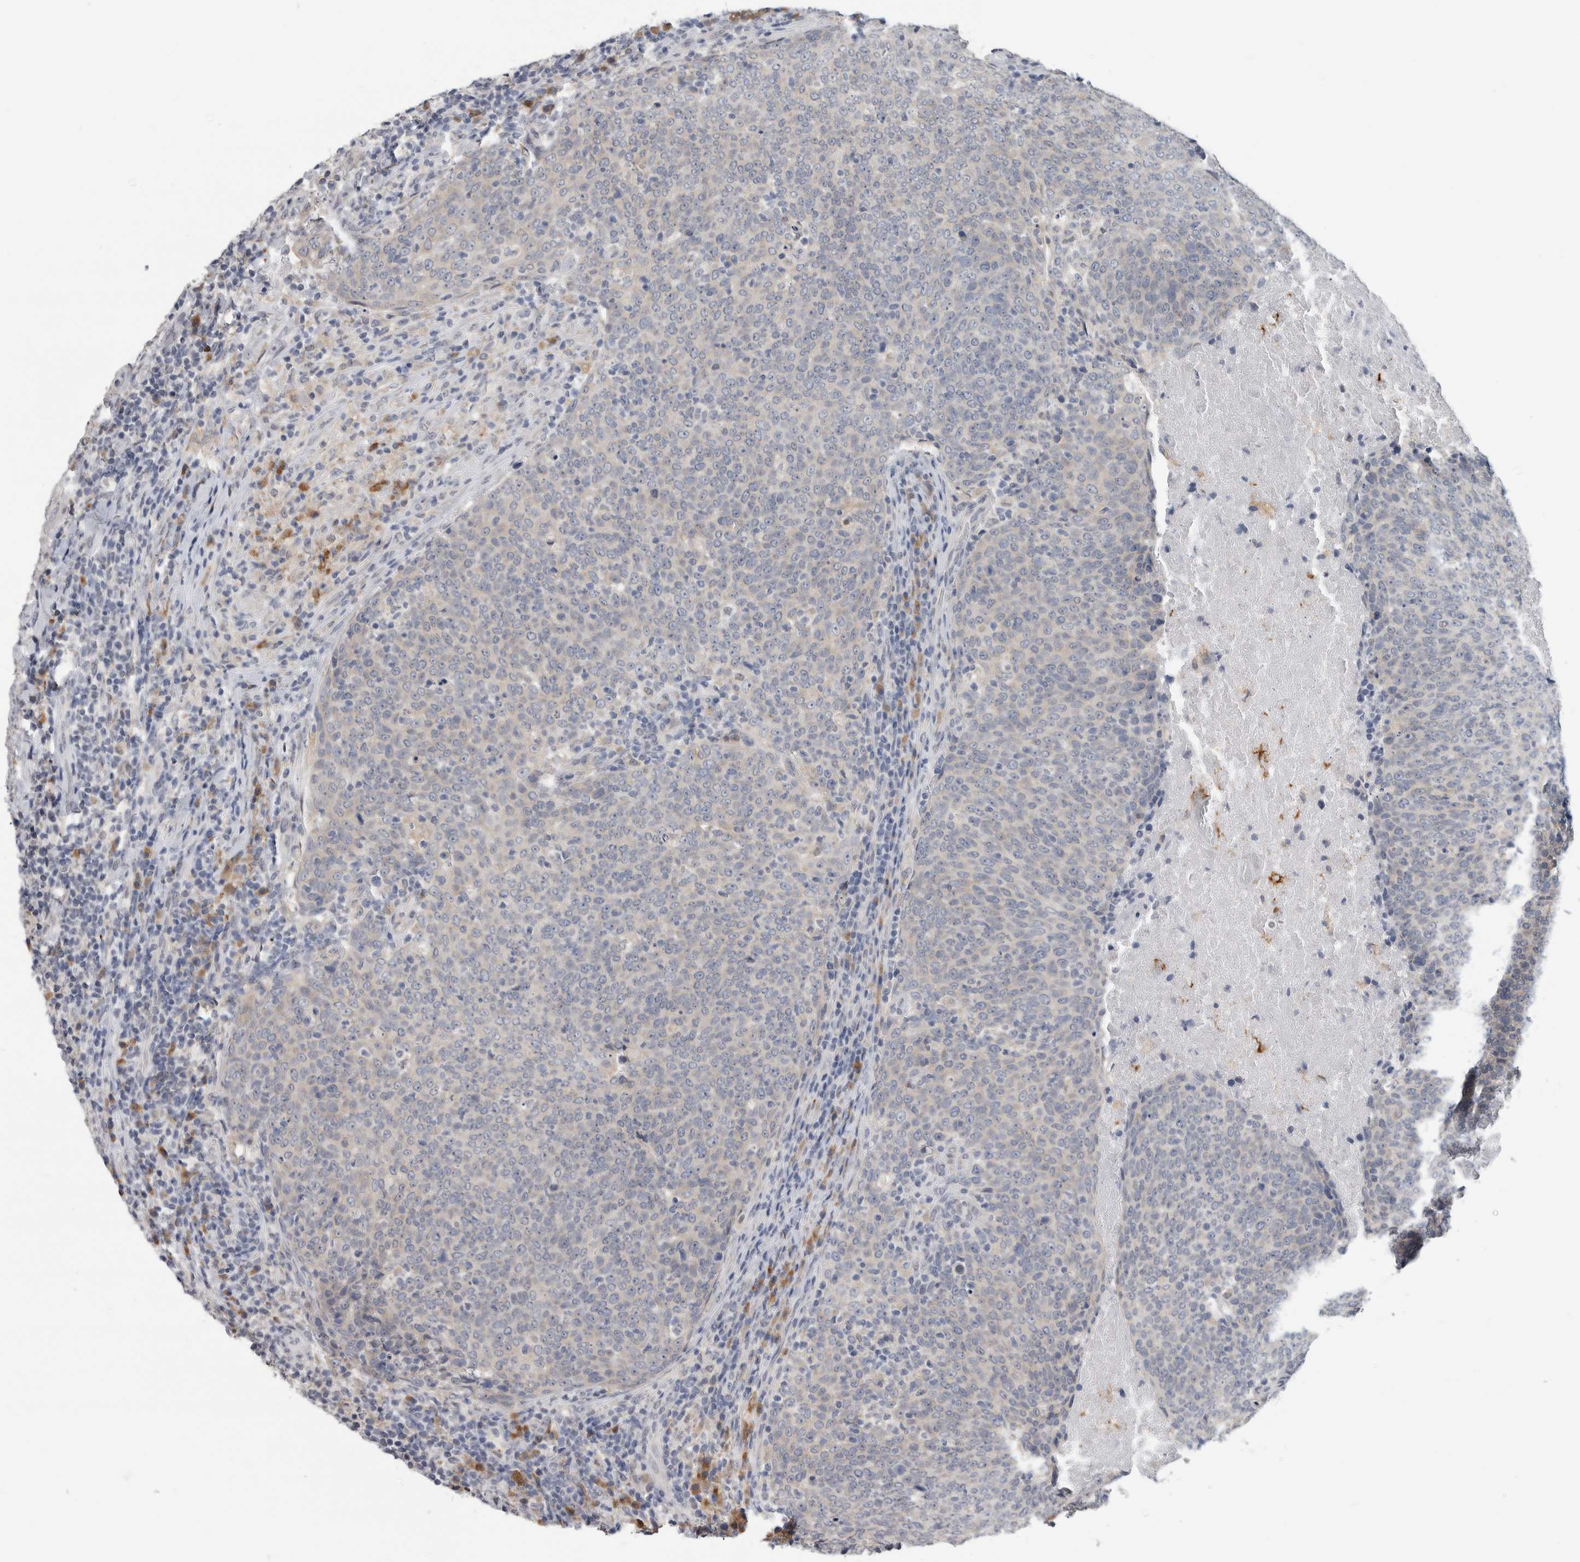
{"staining": {"intensity": "negative", "quantity": "none", "location": "none"}, "tissue": "head and neck cancer", "cell_type": "Tumor cells", "image_type": "cancer", "snomed": [{"axis": "morphology", "description": "Squamous cell carcinoma, NOS"}, {"axis": "morphology", "description": "Squamous cell carcinoma, metastatic, NOS"}, {"axis": "topography", "description": "Lymph node"}, {"axis": "topography", "description": "Head-Neck"}], "caption": "Immunohistochemical staining of human head and neck cancer reveals no significant expression in tumor cells. (Immunohistochemistry (ihc), brightfield microscopy, high magnification).", "gene": "TMEM242", "patient": {"sex": "male", "age": 62}}